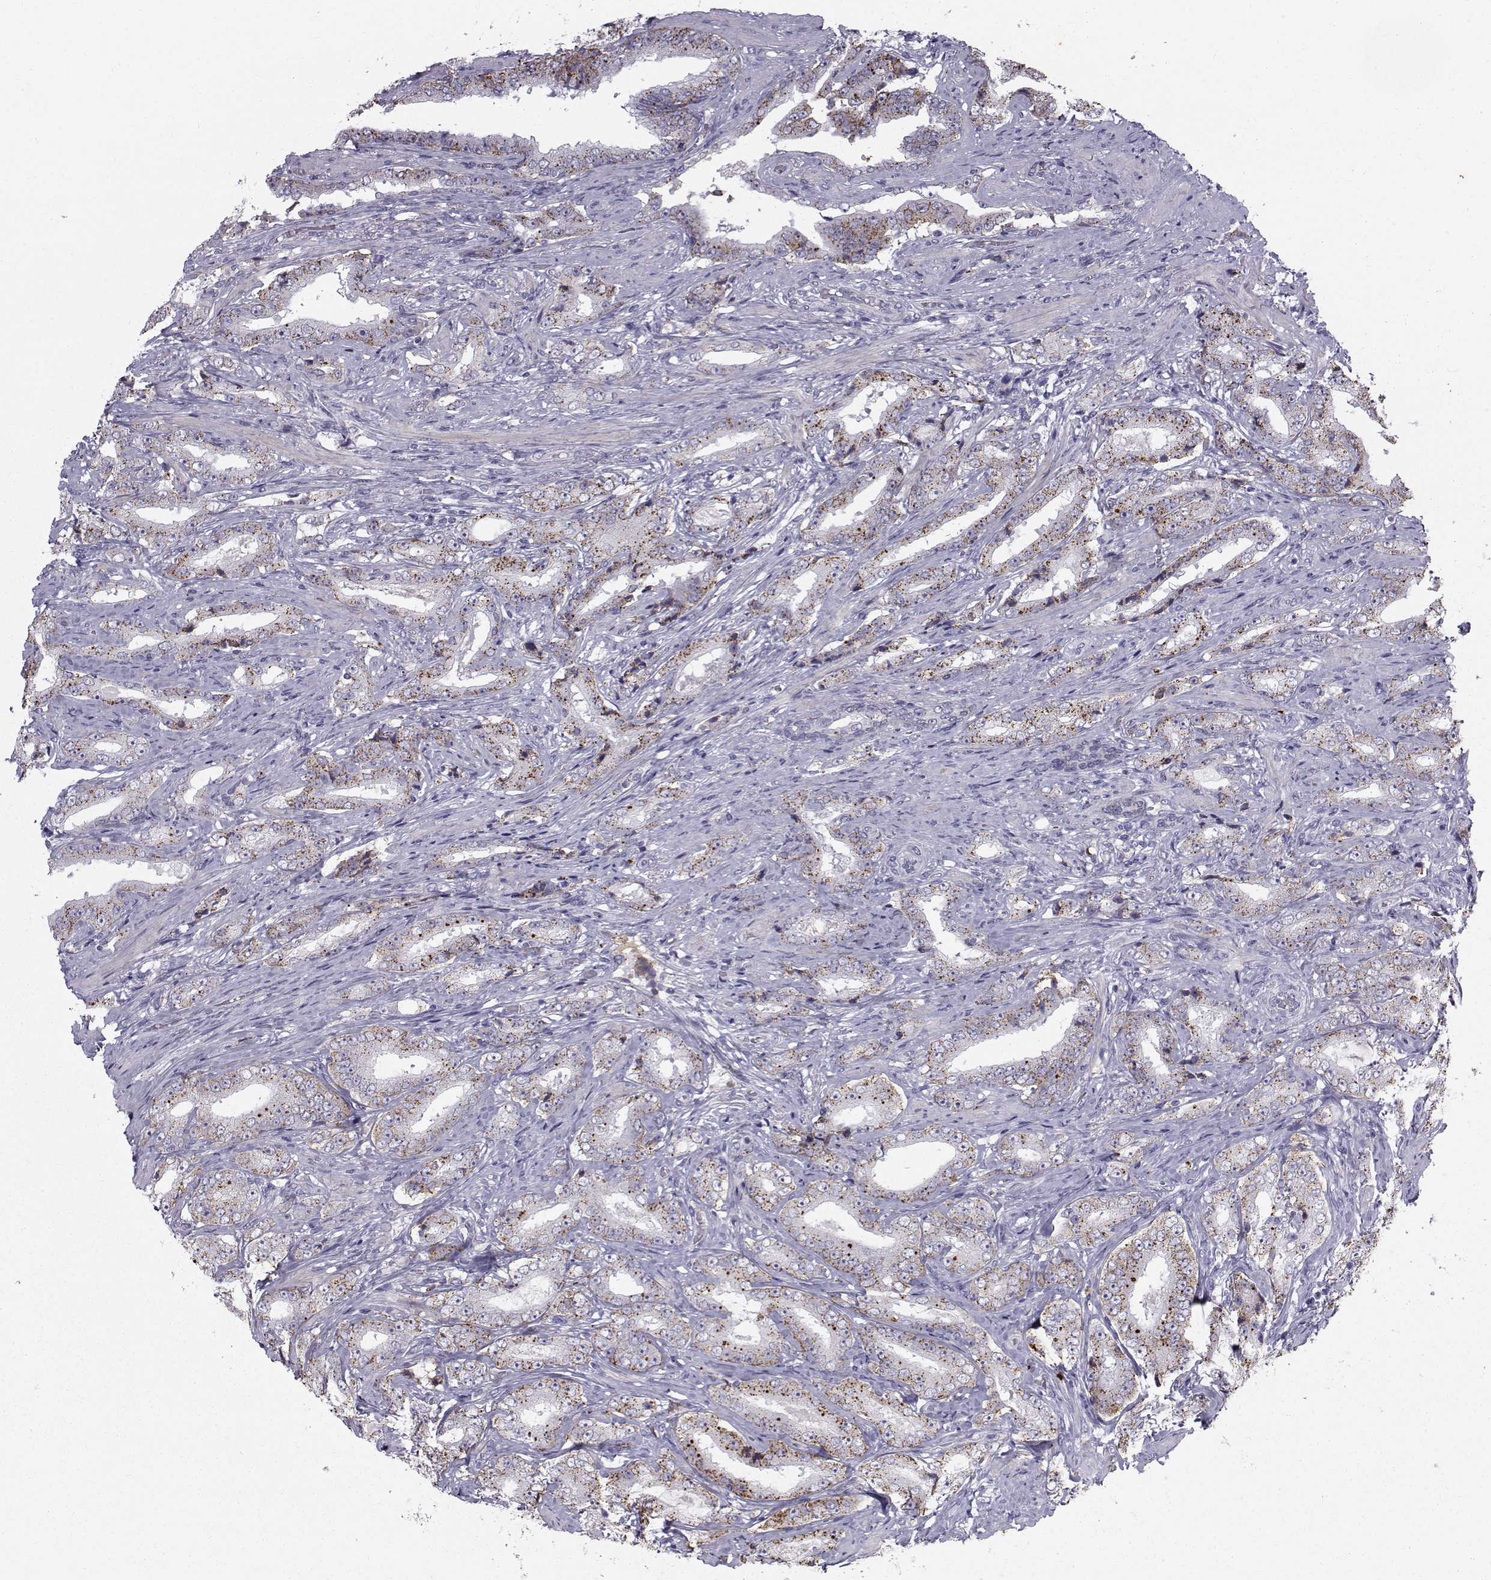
{"staining": {"intensity": "moderate", "quantity": ">75%", "location": "cytoplasmic/membranous"}, "tissue": "prostate cancer", "cell_type": "Tumor cells", "image_type": "cancer", "snomed": [{"axis": "morphology", "description": "Adenocarcinoma, Low grade"}, {"axis": "topography", "description": "Prostate and seminal vesicle, NOS"}], "caption": "DAB (3,3'-diaminobenzidine) immunohistochemical staining of human prostate adenocarcinoma (low-grade) demonstrates moderate cytoplasmic/membranous protein expression in about >75% of tumor cells. Immunohistochemistry (ihc) stains the protein in brown and the nuclei are stained blue.", "gene": "CALCR", "patient": {"sex": "male", "age": 61}}